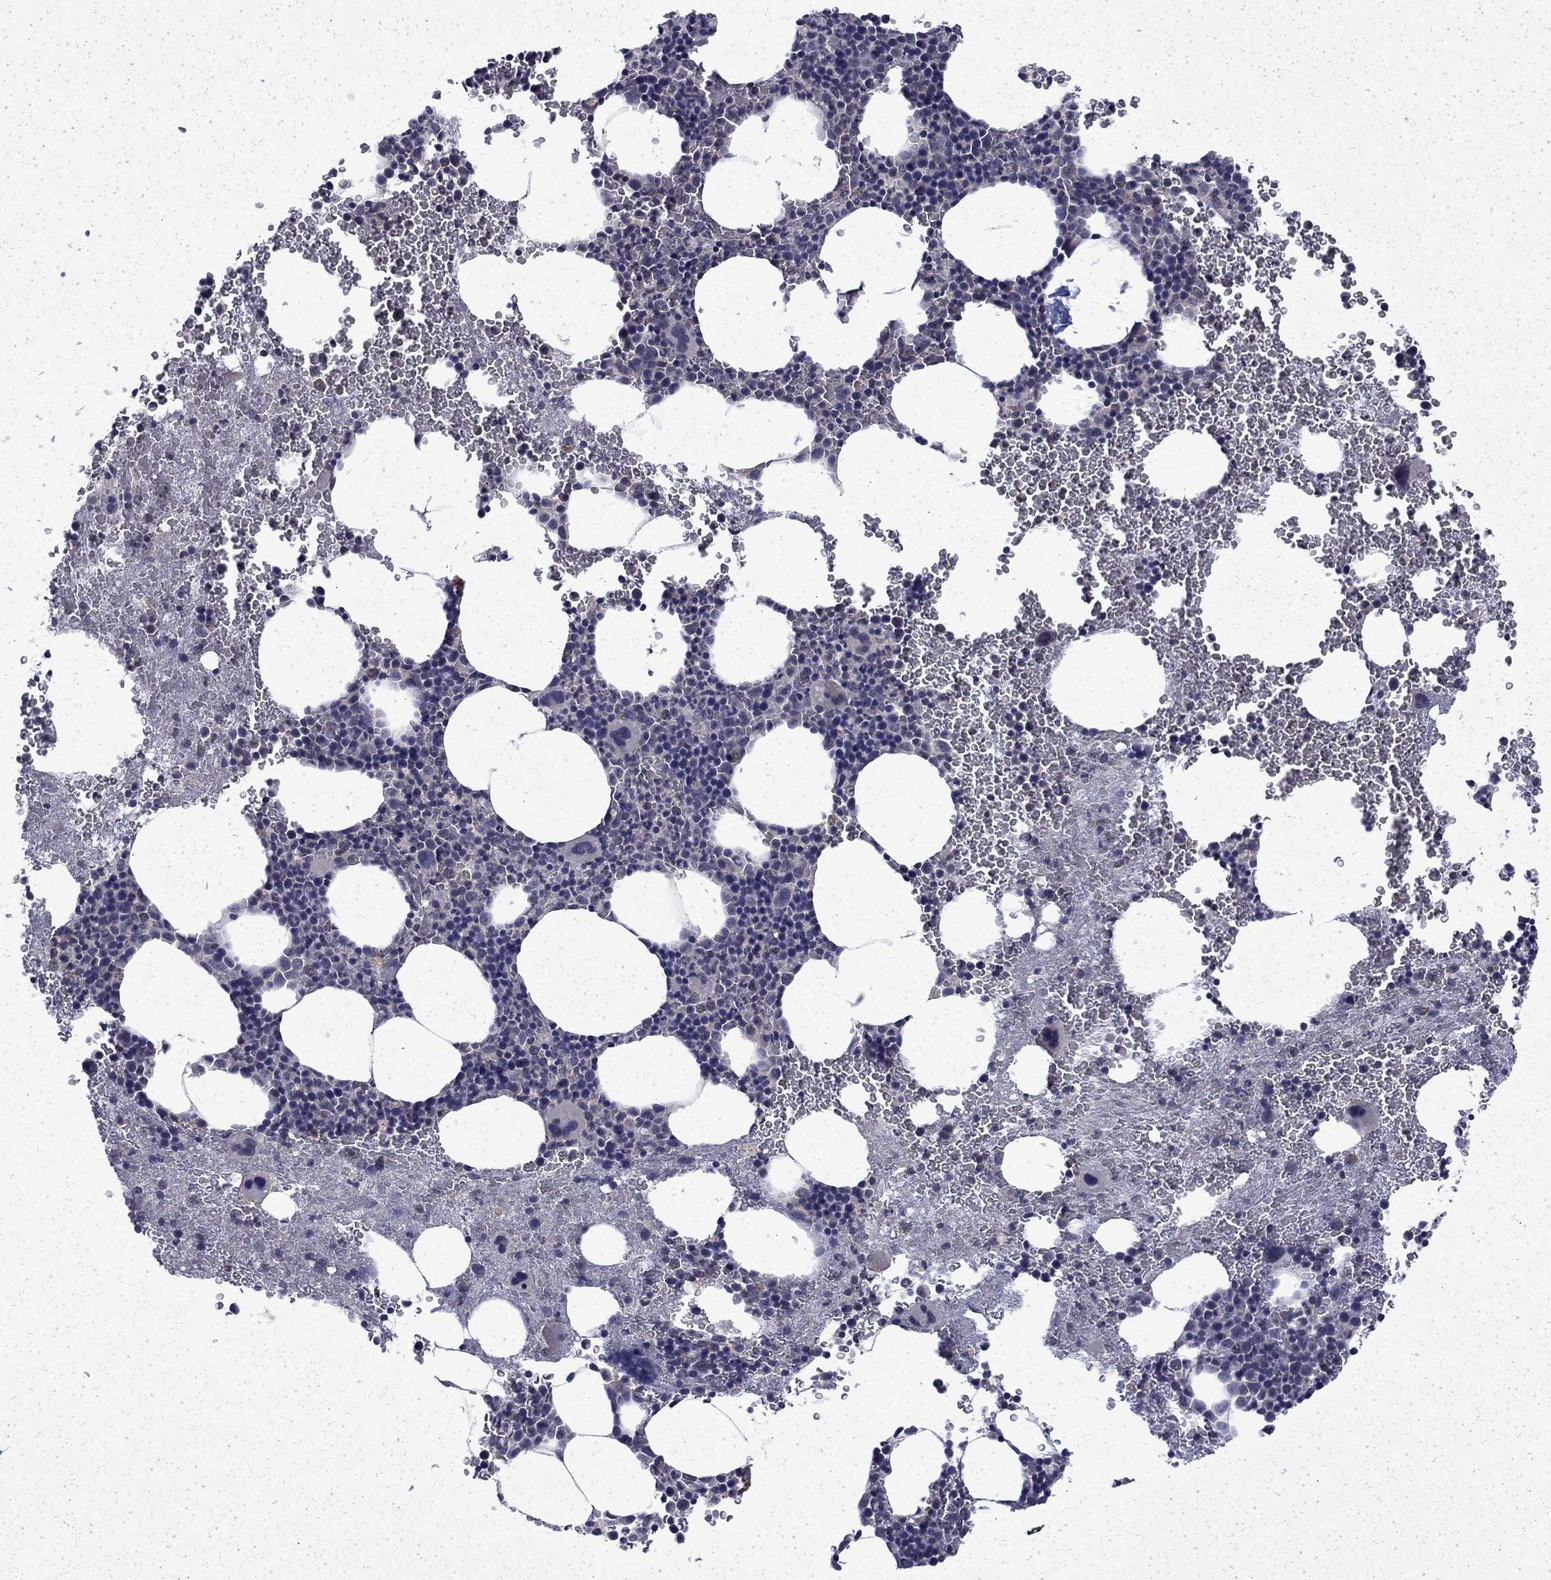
{"staining": {"intensity": "negative", "quantity": "none", "location": "none"}, "tissue": "bone marrow", "cell_type": "Hematopoietic cells", "image_type": "normal", "snomed": [{"axis": "morphology", "description": "Normal tissue, NOS"}, {"axis": "topography", "description": "Bone marrow"}], "caption": "A high-resolution histopathology image shows IHC staining of benign bone marrow, which reveals no significant staining in hematopoietic cells.", "gene": "CHAT", "patient": {"sex": "male", "age": 50}}